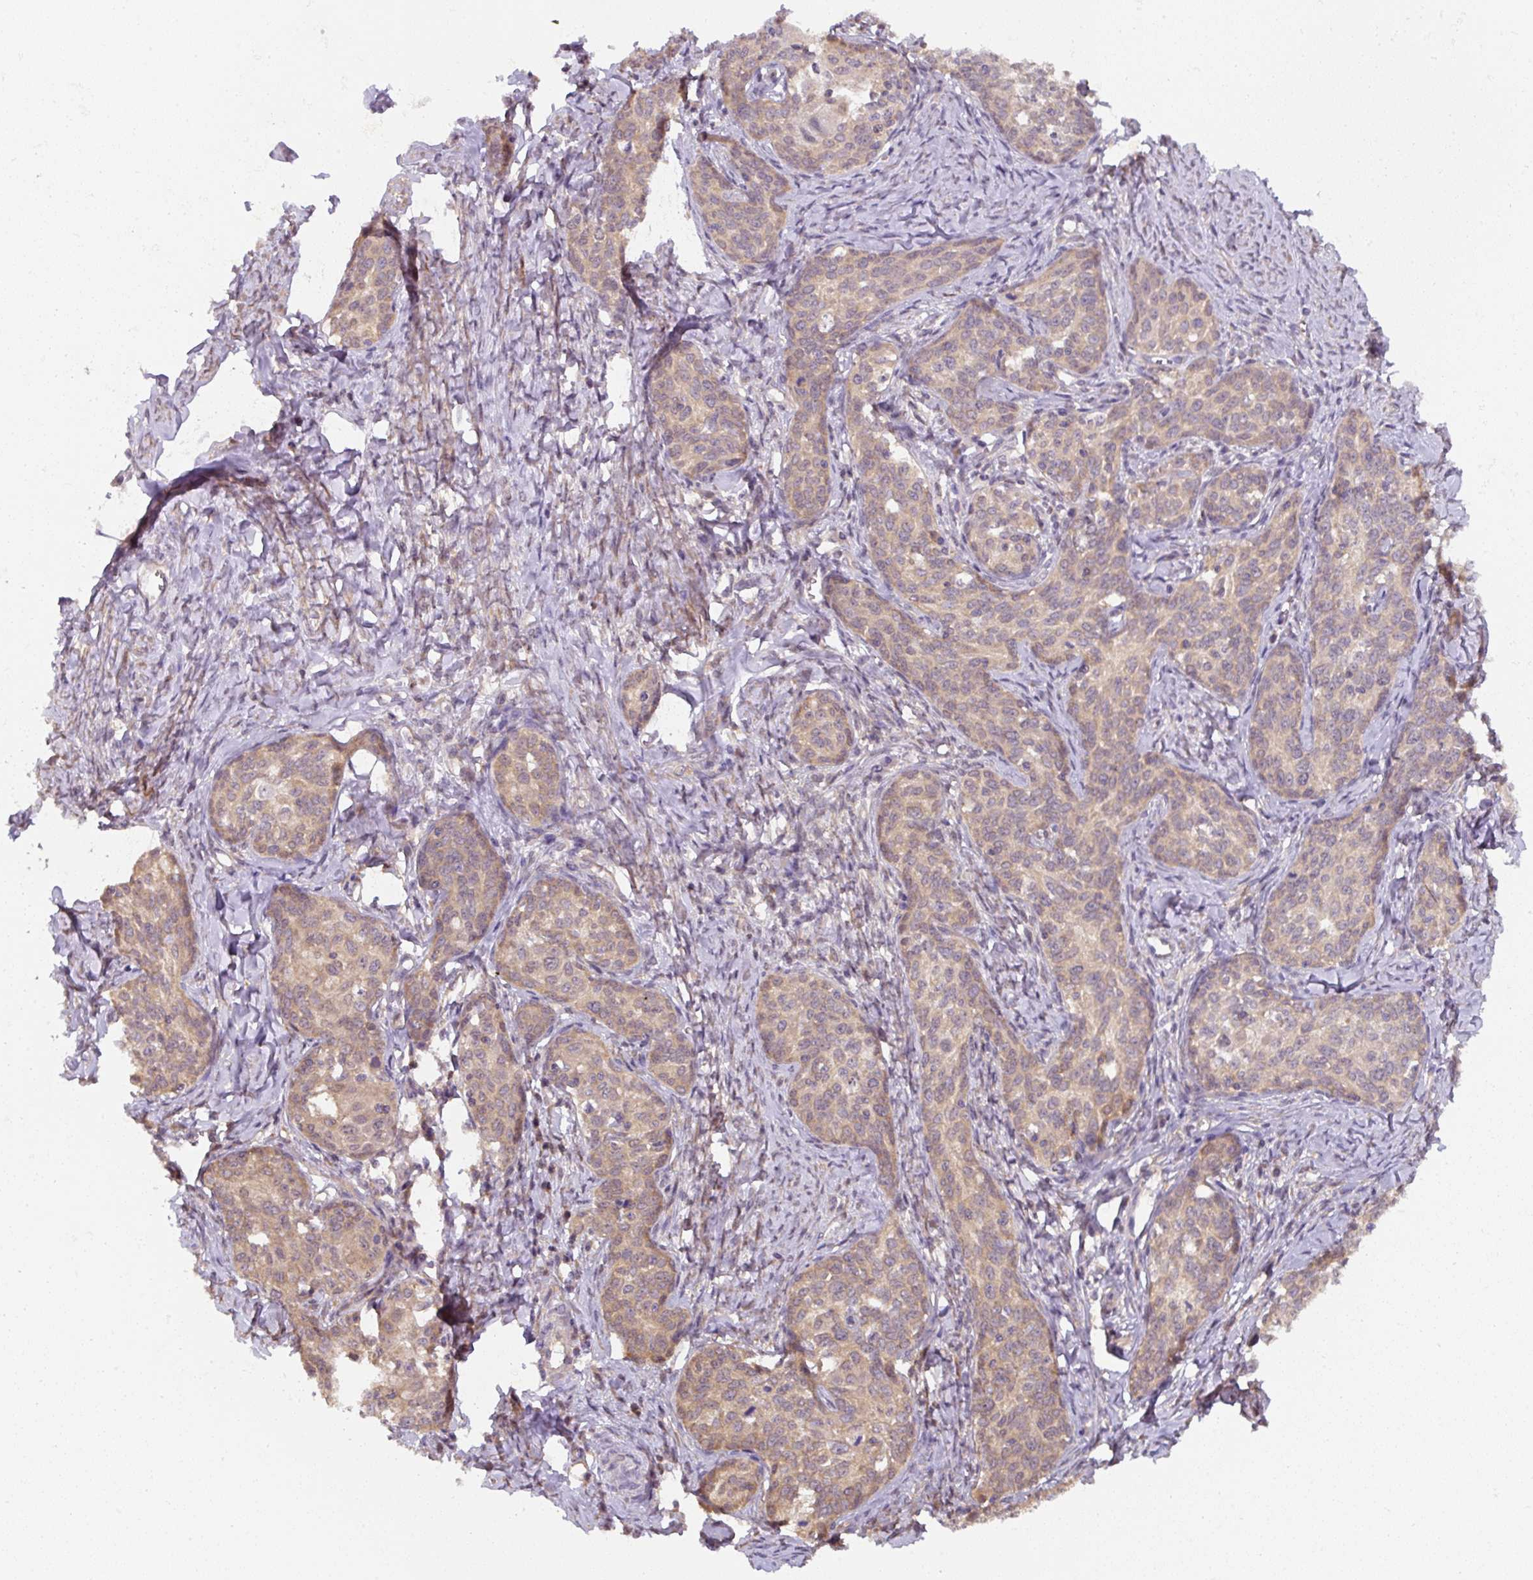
{"staining": {"intensity": "moderate", "quantity": "25%-75%", "location": "cytoplasmic/membranous"}, "tissue": "cervical cancer", "cell_type": "Tumor cells", "image_type": "cancer", "snomed": [{"axis": "morphology", "description": "Squamous cell carcinoma, NOS"}, {"axis": "morphology", "description": "Adenocarcinoma, NOS"}, {"axis": "topography", "description": "Cervix"}], "caption": "Cervical cancer stained for a protein (brown) shows moderate cytoplasmic/membranous positive expression in about 25%-75% of tumor cells.", "gene": "ST13", "patient": {"sex": "female", "age": 52}}